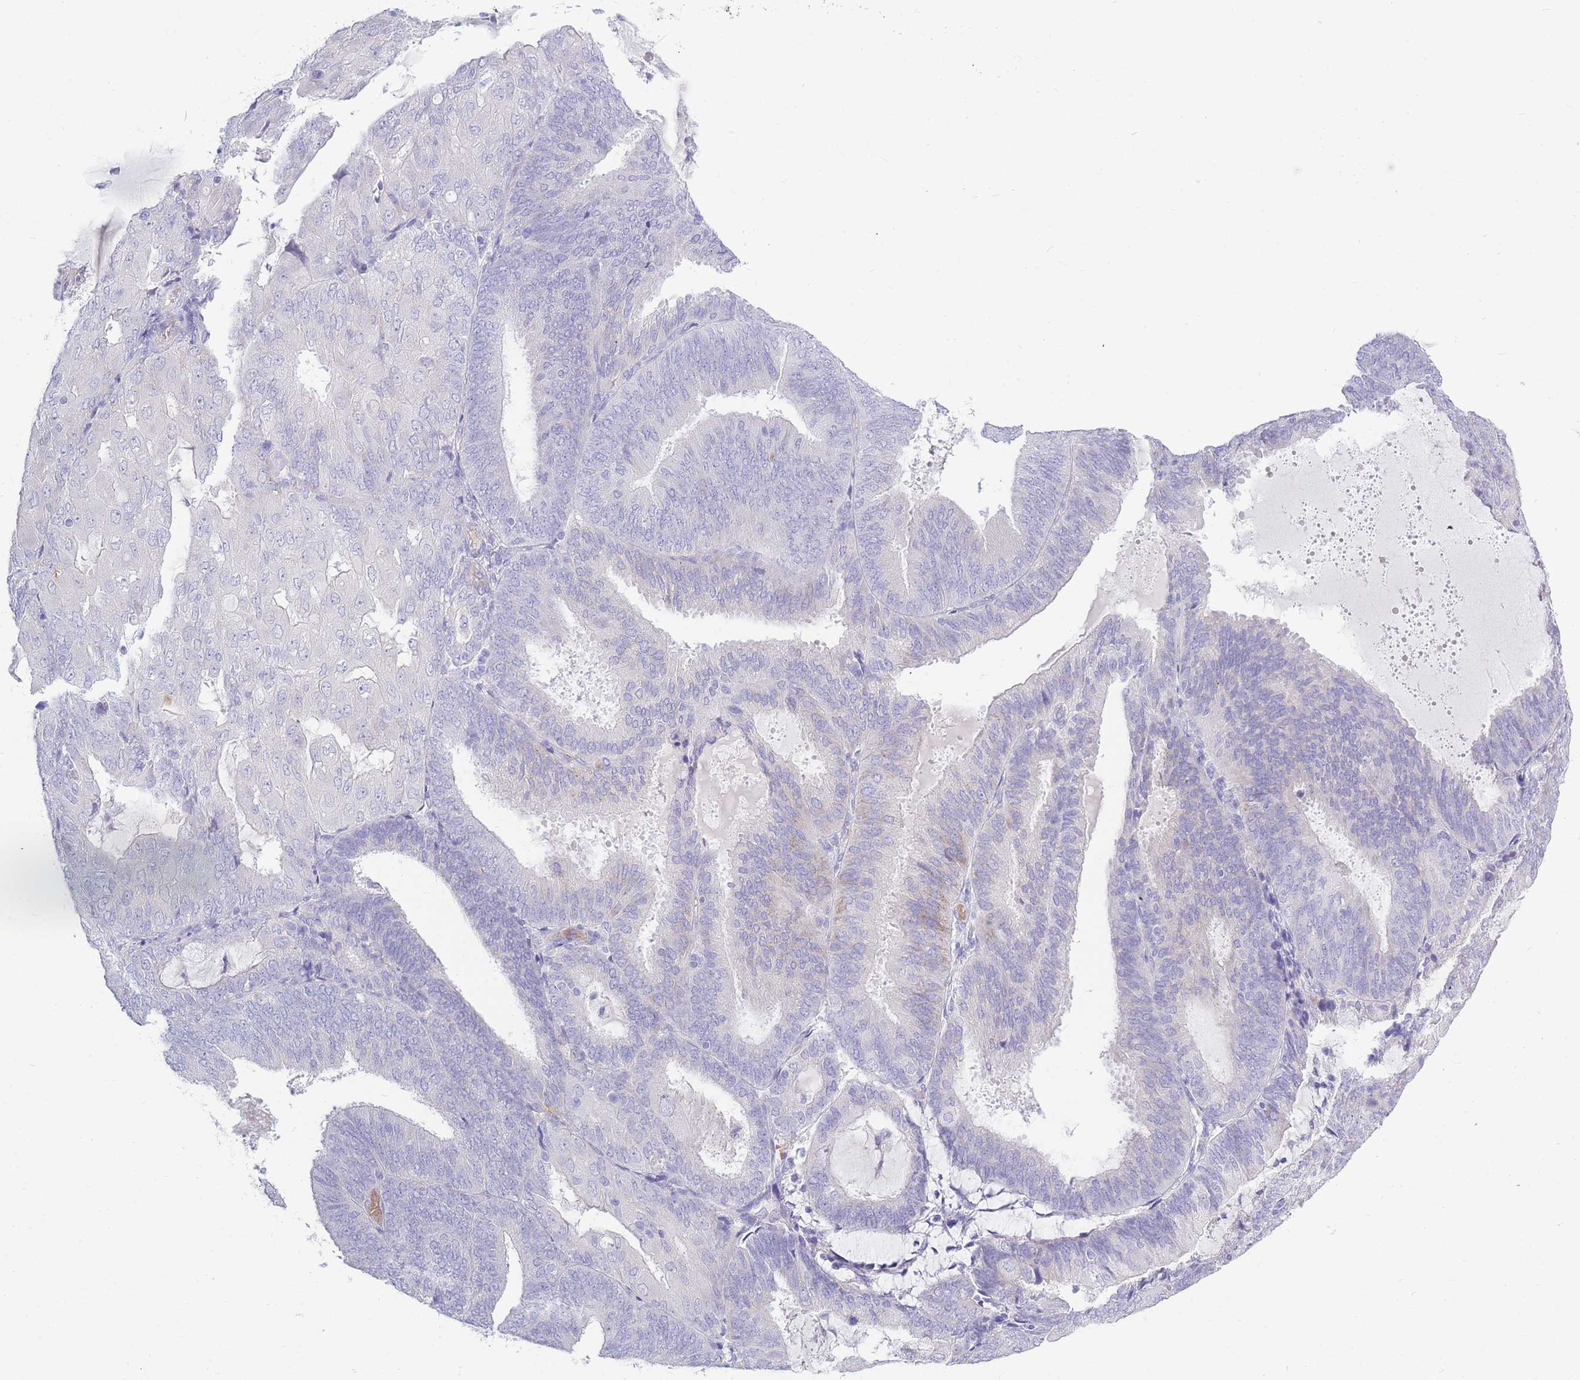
{"staining": {"intensity": "negative", "quantity": "none", "location": "none"}, "tissue": "endometrial cancer", "cell_type": "Tumor cells", "image_type": "cancer", "snomed": [{"axis": "morphology", "description": "Adenocarcinoma, NOS"}, {"axis": "topography", "description": "Endometrium"}], "caption": "DAB (3,3'-diaminobenzidine) immunohistochemical staining of adenocarcinoma (endometrial) displays no significant expression in tumor cells.", "gene": "TPSD1", "patient": {"sex": "female", "age": 81}}